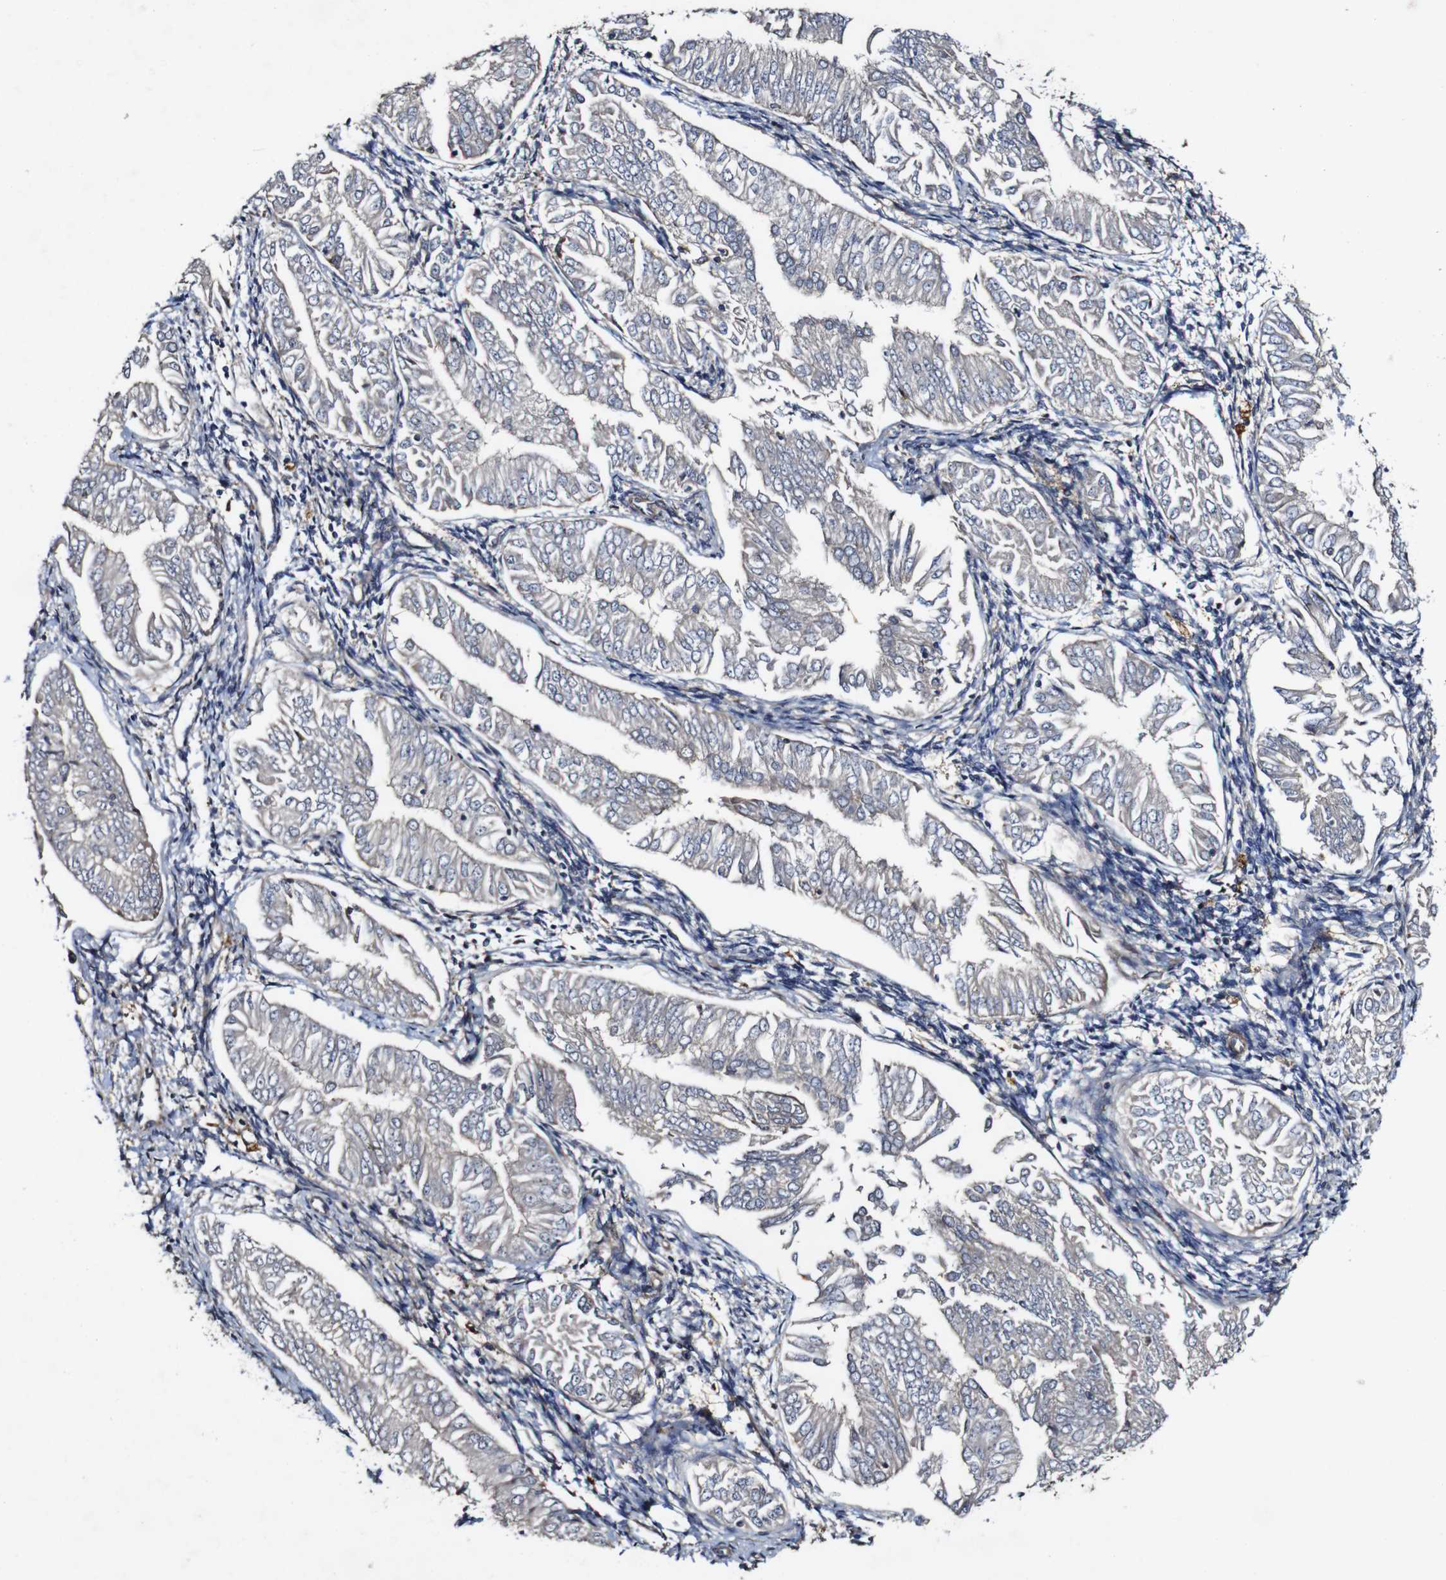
{"staining": {"intensity": "negative", "quantity": "none", "location": "none"}, "tissue": "endometrial cancer", "cell_type": "Tumor cells", "image_type": "cancer", "snomed": [{"axis": "morphology", "description": "Adenocarcinoma, NOS"}, {"axis": "topography", "description": "Endometrium"}], "caption": "This is an immunohistochemistry image of human endometrial cancer (adenocarcinoma). There is no positivity in tumor cells.", "gene": "GSDME", "patient": {"sex": "female", "age": 53}}